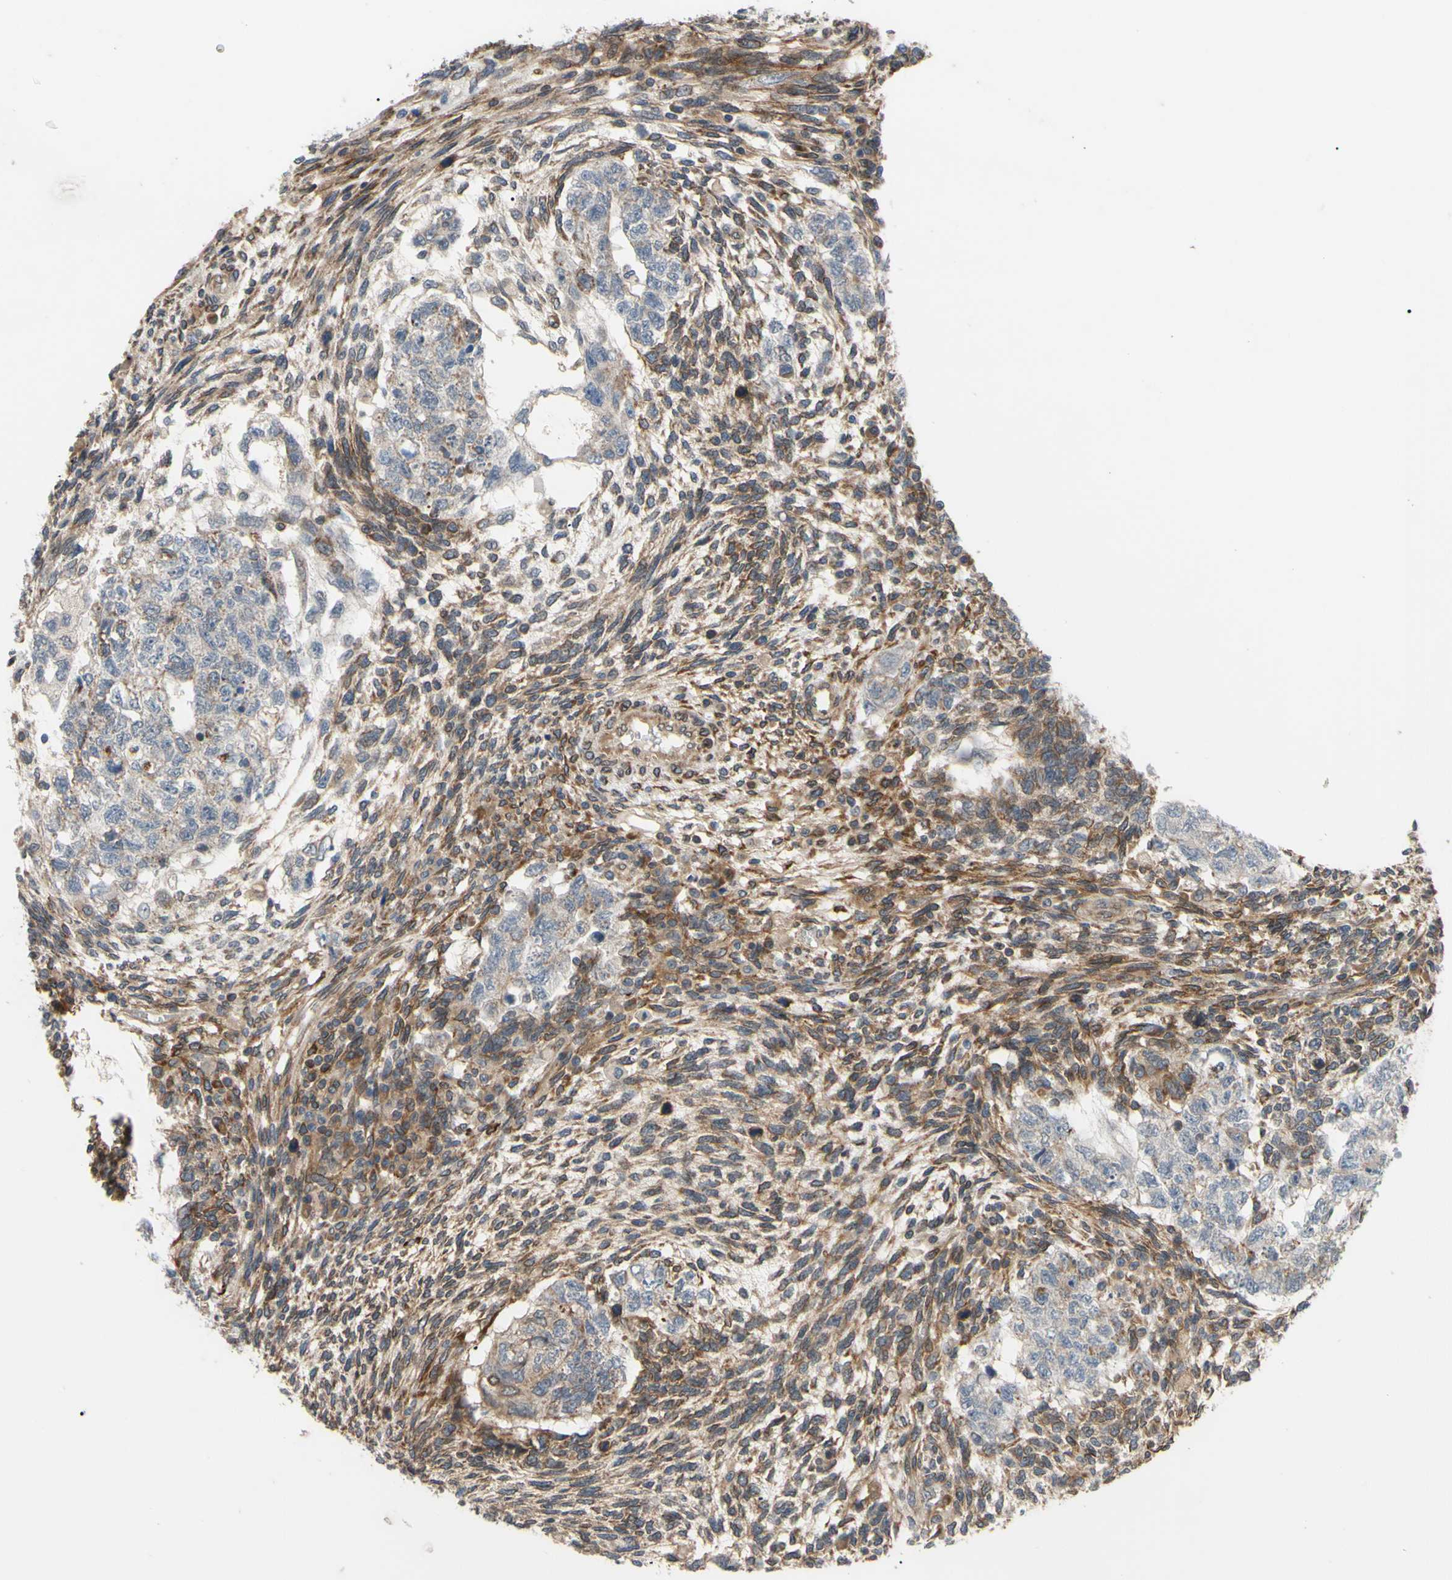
{"staining": {"intensity": "weak", "quantity": ">75%", "location": "cytoplasmic/membranous"}, "tissue": "testis cancer", "cell_type": "Tumor cells", "image_type": "cancer", "snomed": [{"axis": "morphology", "description": "Normal tissue, NOS"}, {"axis": "morphology", "description": "Carcinoma, Embryonal, NOS"}, {"axis": "topography", "description": "Testis"}], "caption": "Weak cytoplasmic/membranous expression for a protein is appreciated in approximately >75% of tumor cells of testis cancer (embryonal carcinoma) using immunohistochemistry.", "gene": "PRAF2", "patient": {"sex": "male", "age": 36}}